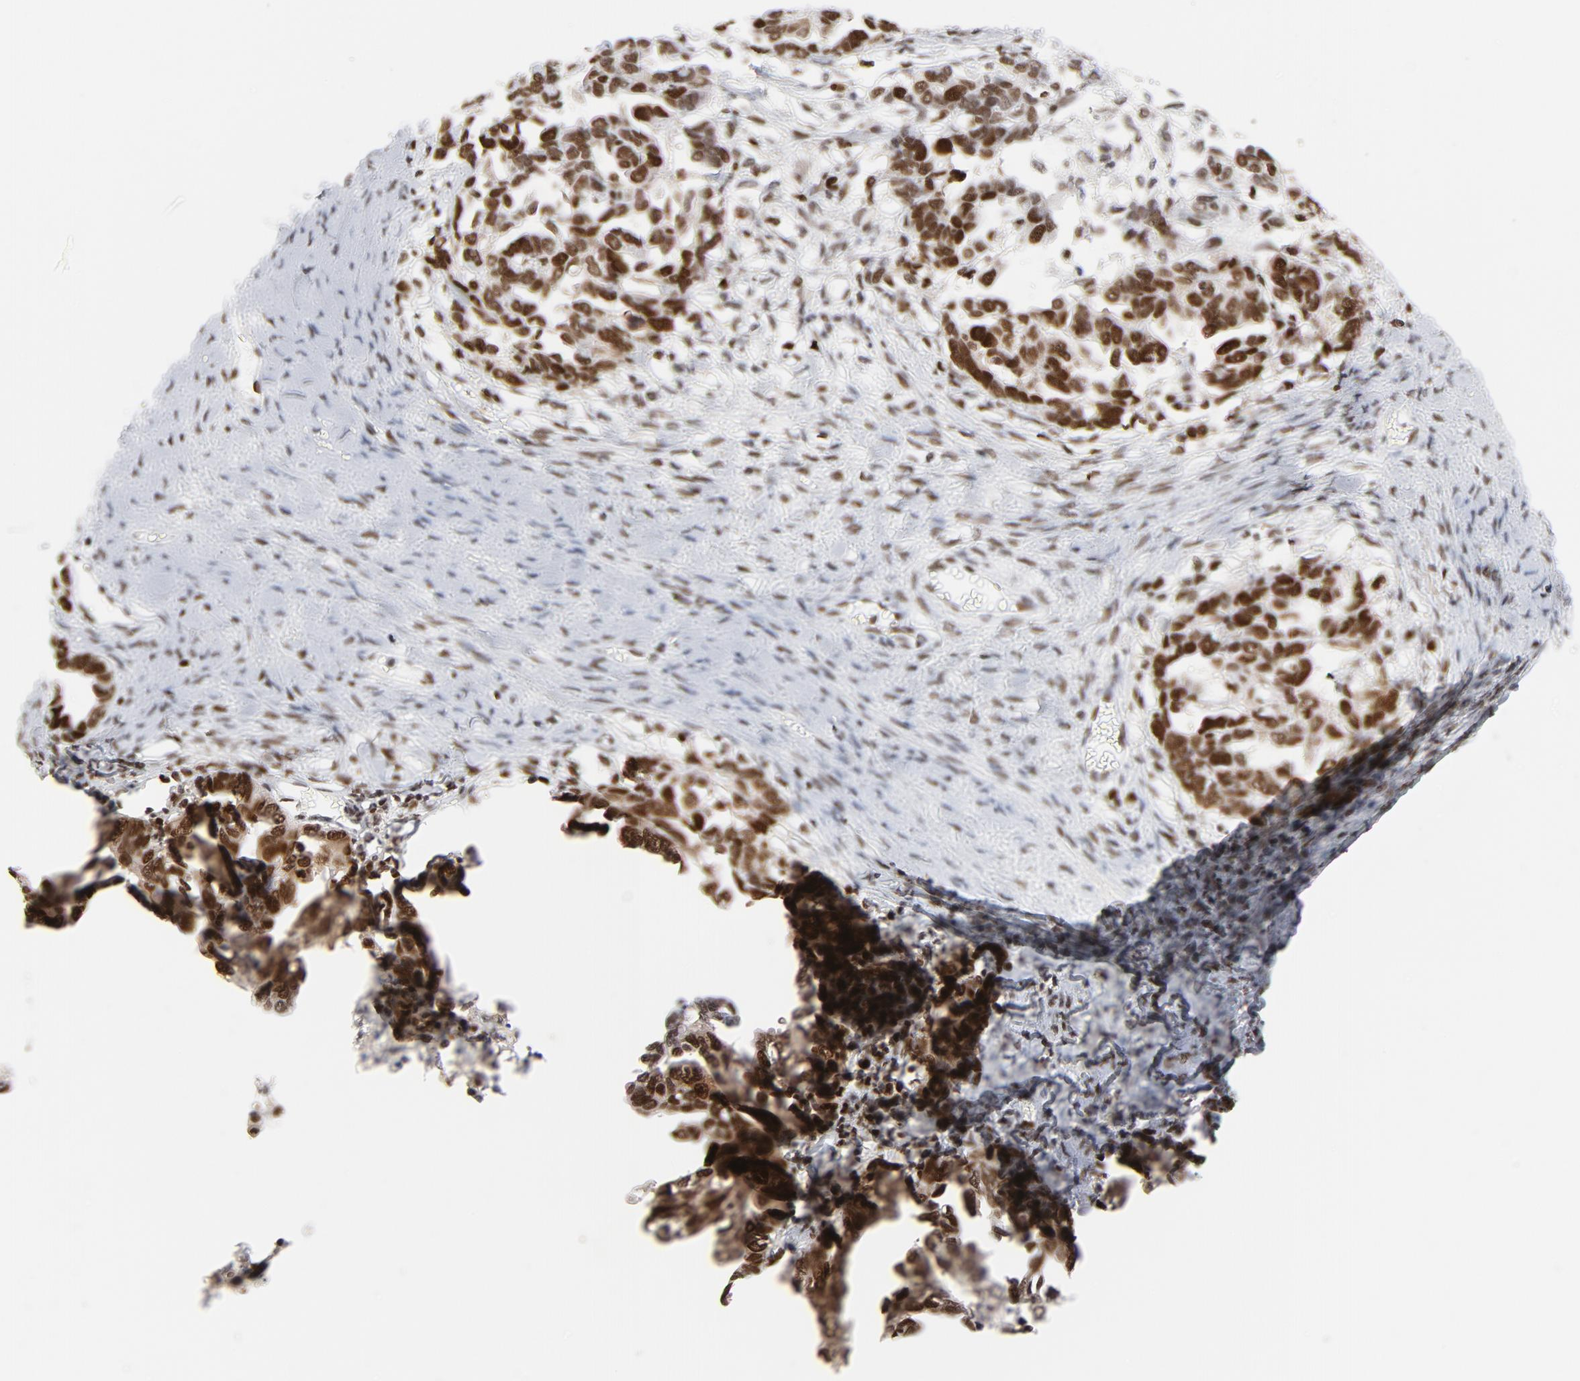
{"staining": {"intensity": "moderate", "quantity": ">75%", "location": "nuclear"}, "tissue": "ovarian cancer", "cell_type": "Tumor cells", "image_type": "cancer", "snomed": [{"axis": "morphology", "description": "Cystadenocarcinoma, serous, NOS"}, {"axis": "topography", "description": "Ovary"}], "caption": "Tumor cells reveal medium levels of moderate nuclear expression in approximately >75% of cells in human ovarian cancer (serous cystadenocarcinoma).", "gene": "RFC4", "patient": {"sex": "female", "age": 69}}